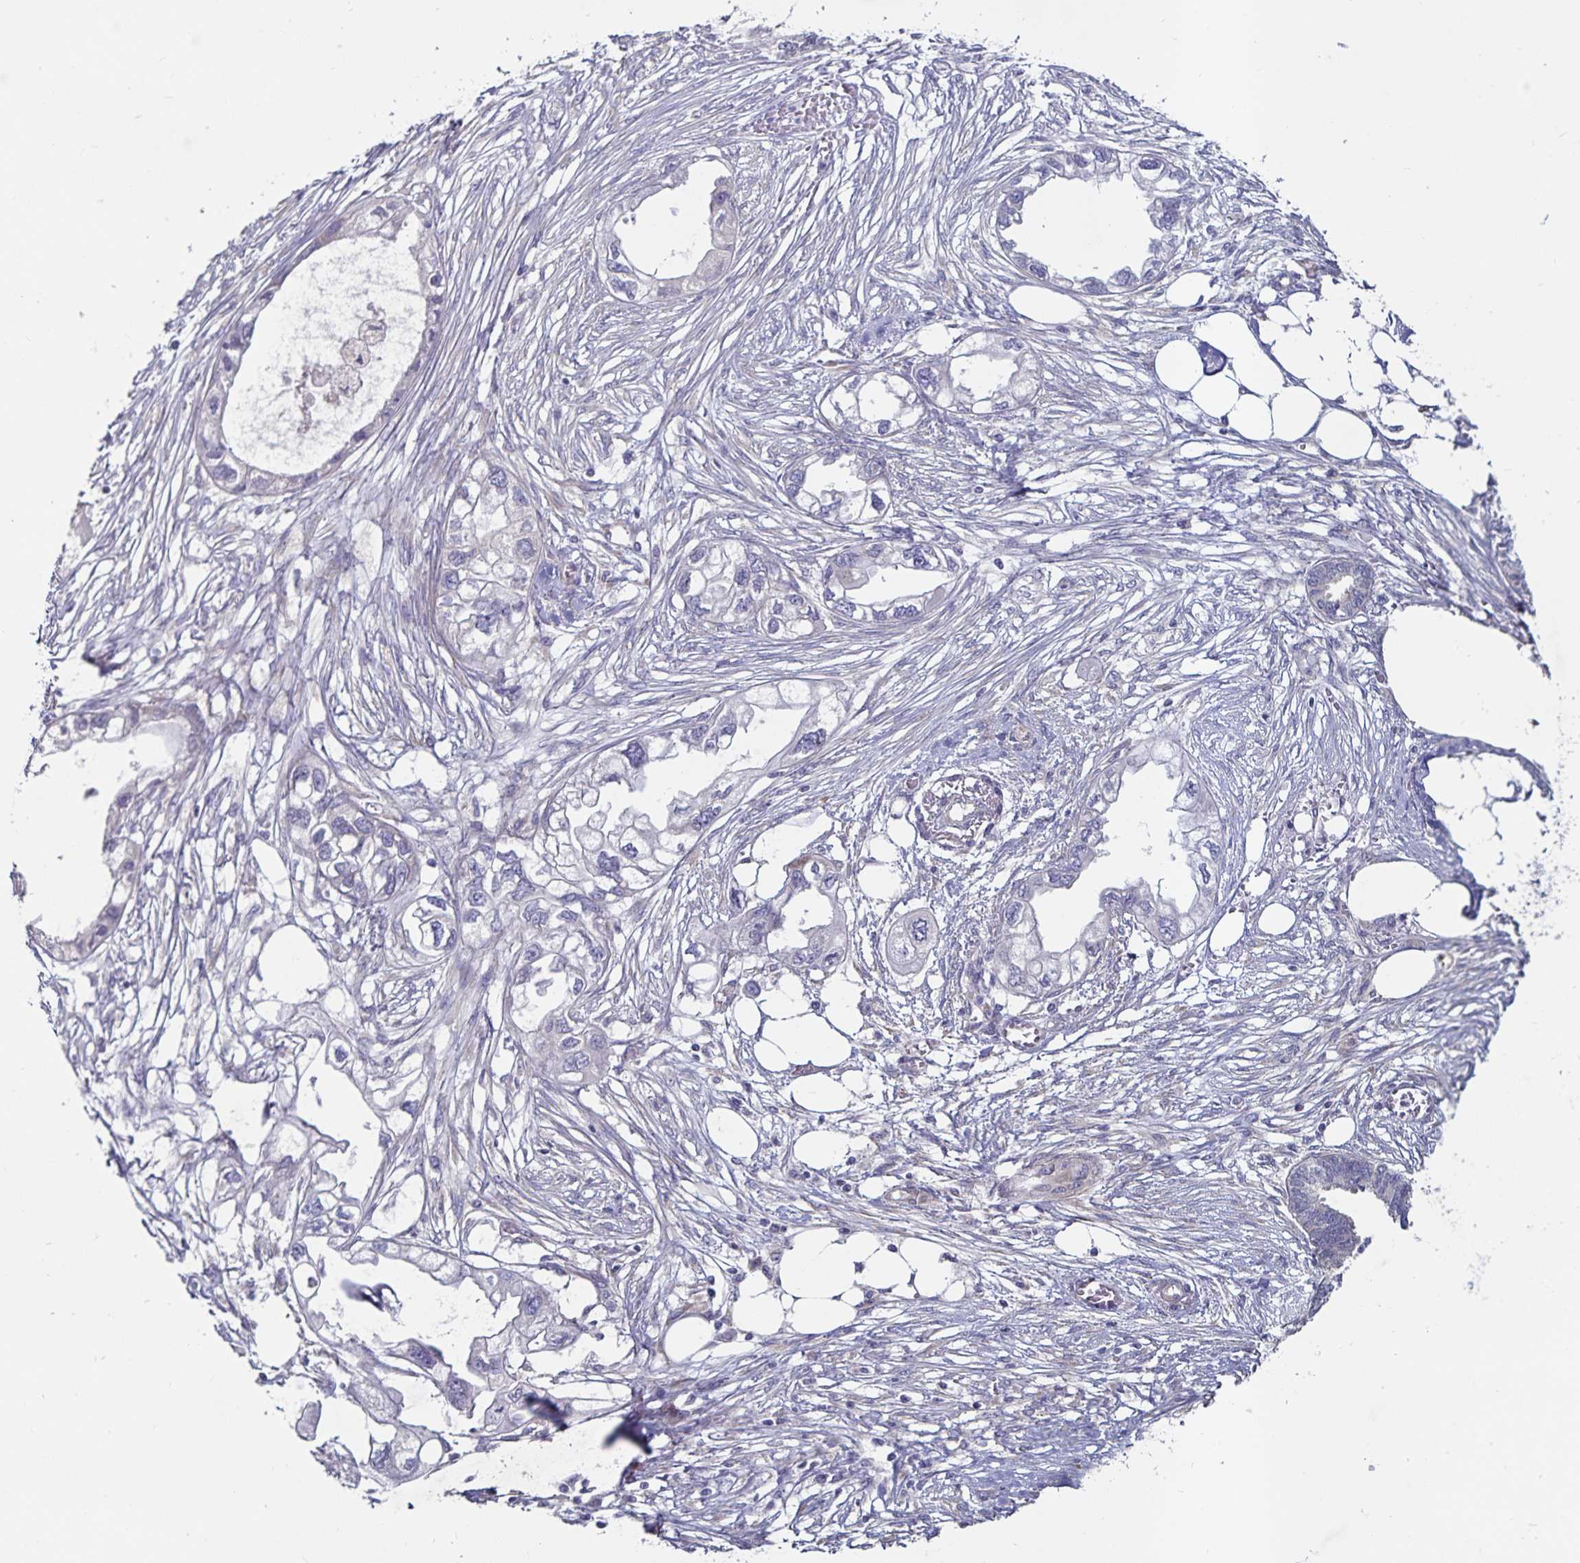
{"staining": {"intensity": "negative", "quantity": "none", "location": "none"}, "tissue": "endometrial cancer", "cell_type": "Tumor cells", "image_type": "cancer", "snomed": [{"axis": "morphology", "description": "Adenocarcinoma, NOS"}, {"axis": "morphology", "description": "Adenocarcinoma, metastatic, NOS"}, {"axis": "topography", "description": "Adipose tissue"}, {"axis": "topography", "description": "Endometrium"}], "caption": "Immunohistochemical staining of endometrial cancer (metastatic adenocarcinoma) displays no significant expression in tumor cells.", "gene": "FAM120A", "patient": {"sex": "female", "age": 67}}